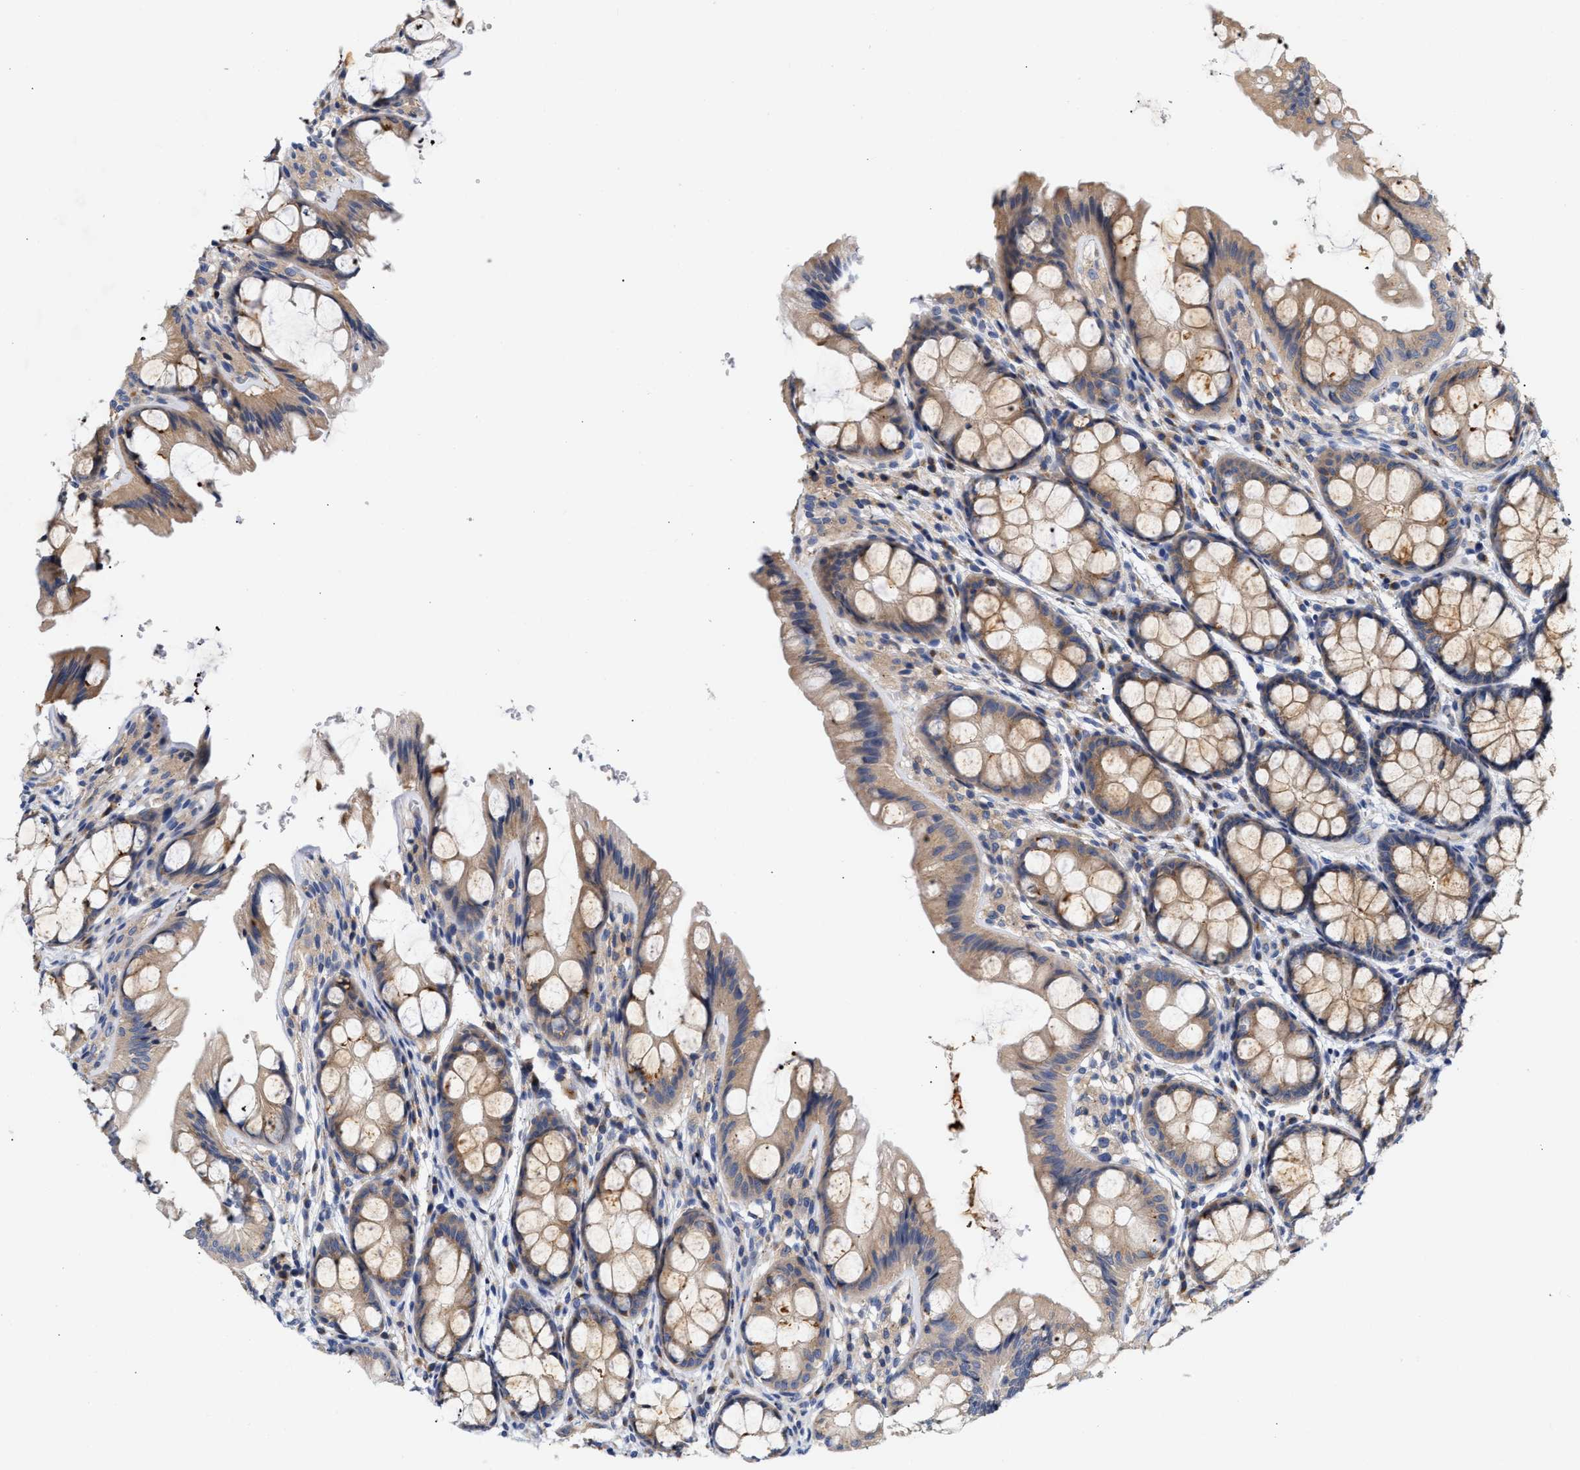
{"staining": {"intensity": "weak", "quantity": "25%-75%", "location": "cytoplasmic/membranous"}, "tissue": "colon", "cell_type": "Endothelial cells", "image_type": "normal", "snomed": [{"axis": "morphology", "description": "Normal tissue, NOS"}, {"axis": "topography", "description": "Colon"}], "caption": "Normal colon demonstrates weak cytoplasmic/membranous staining in about 25%-75% of endothelial cells.", "gene": "TRIM50", "patient": {"sex": "male", "age": 47}}